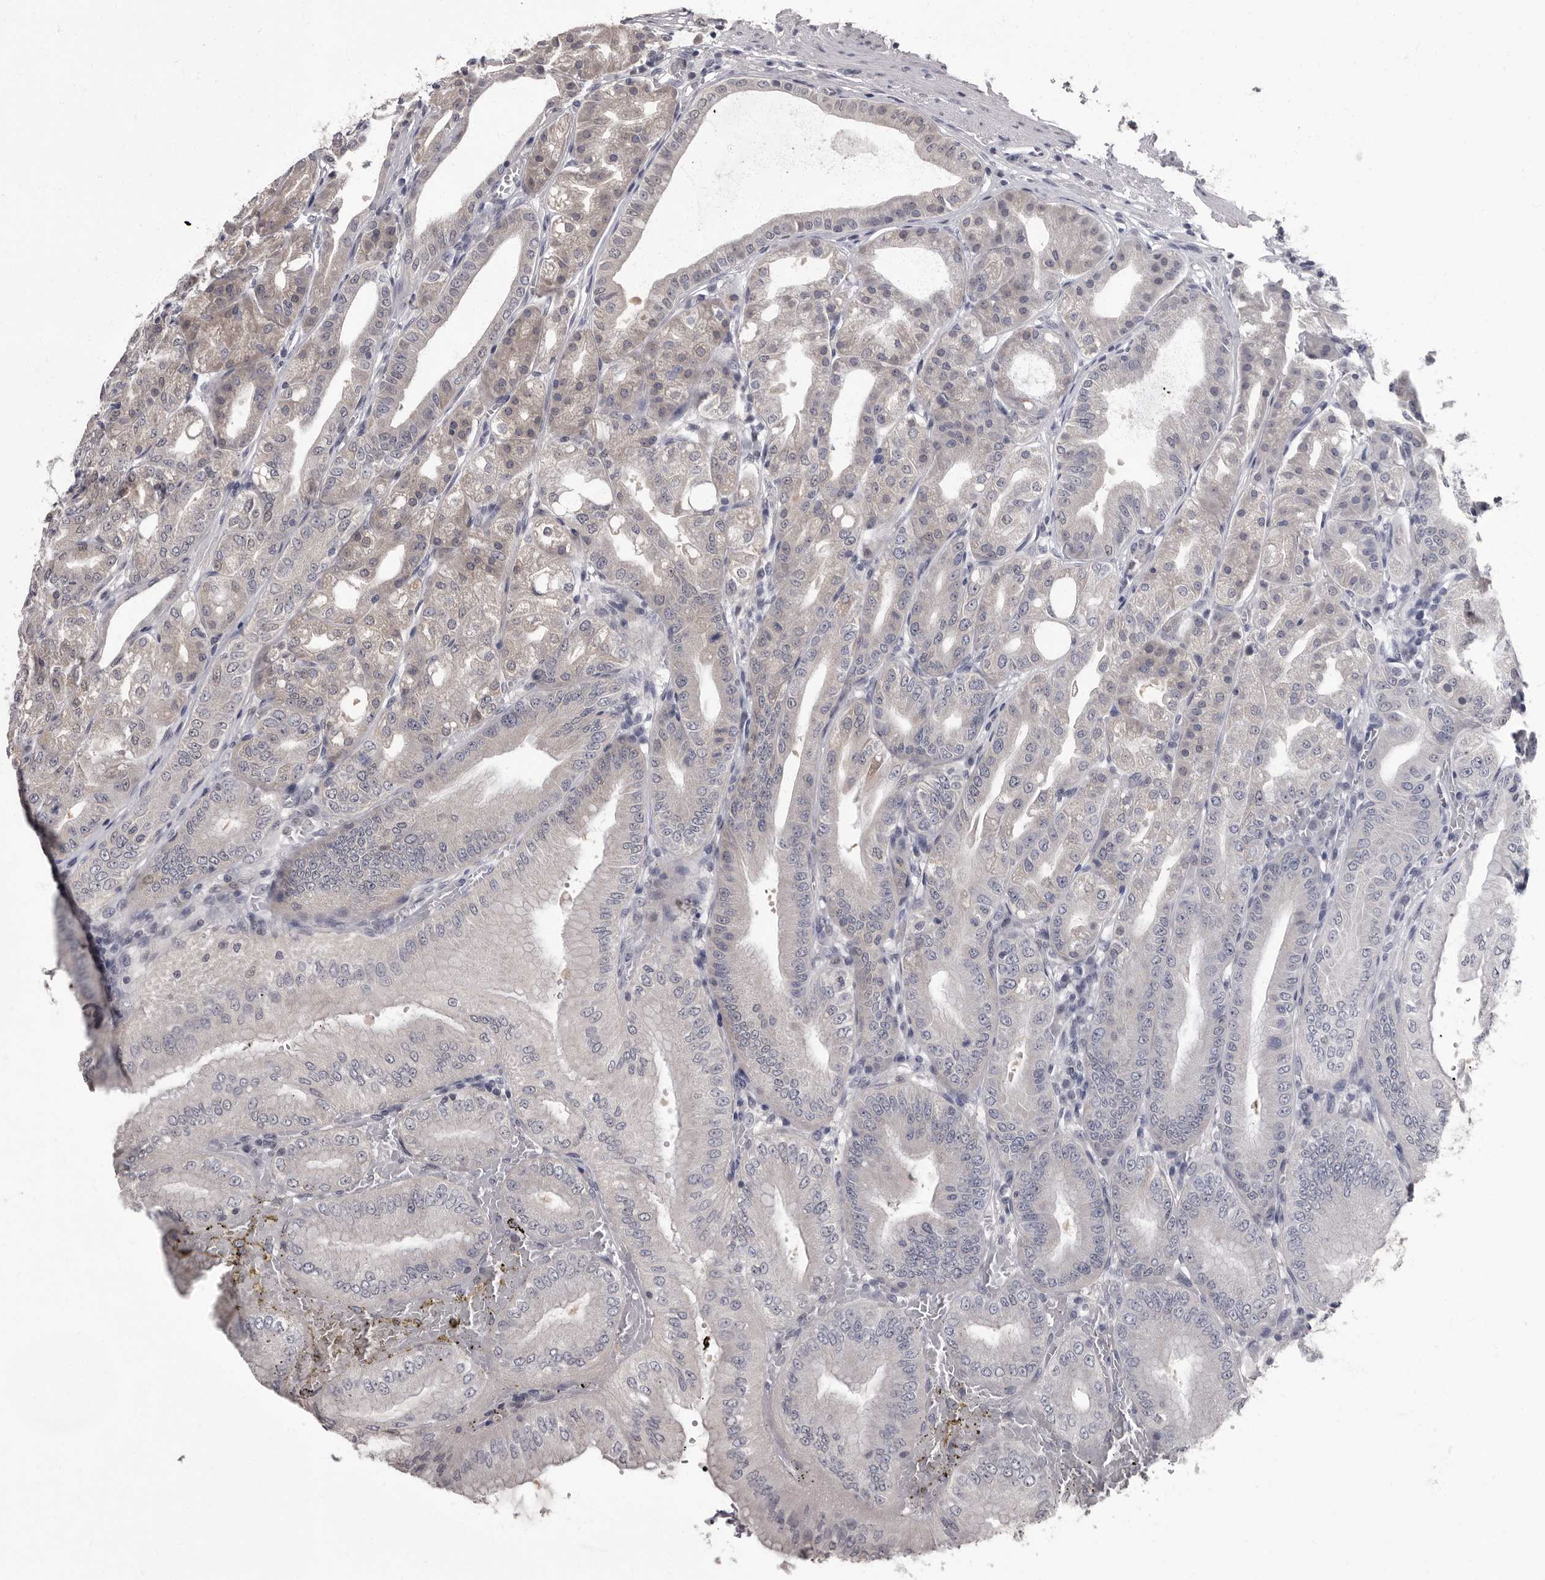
{"staining": {"intensity": "weak", "quantity": "<25%", "location": "nuclear"}, "tissue": "stomach", "cell_type": "Glandular cells", "image_type": "normal", "snomed": [{"axis": "morphology", "description": "Normal tissue, NOS"}, {"axis": "topography", "description": "Stomach, lower"}], "caption": "Glandular cells show no significant positivity in benign stomach. (DAB (3,3'-diaminobenzidine) immunohistochemistry (IHC) visualized using brightfield microscopy, high magnification).", "gene": "C1orf50", "patient": {"sex": "male", "age": 71}}